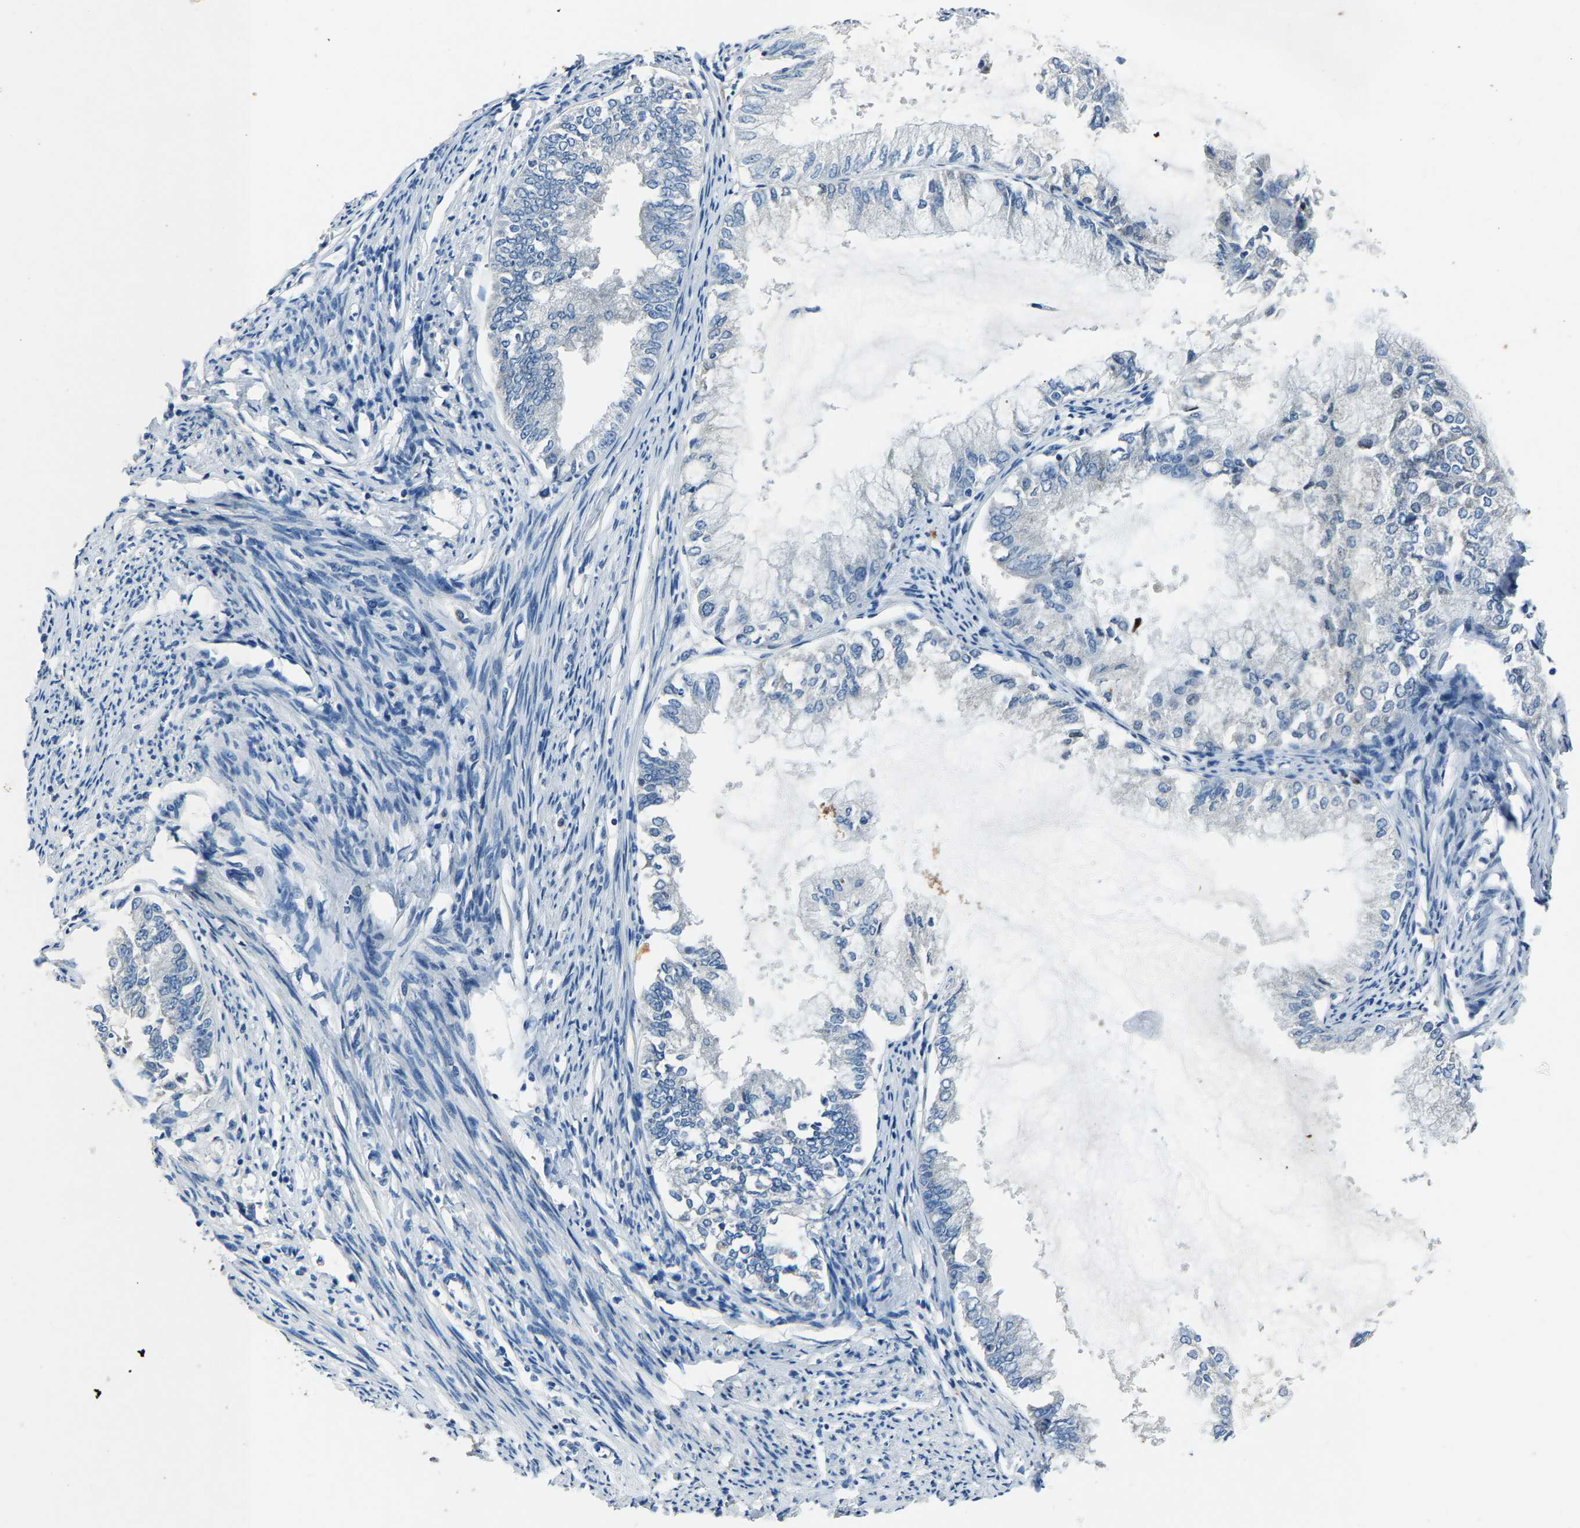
{"staining": {"intensity": "negative", "quantity": "none", "location": "none"}, "tissue": "endometrial cancer", "cell_type": "Tumor cells", "image_type": "cancer", "snomed": [{"axis": "morphology", "description": "Adenocarcinoma, NOS"}, {"axis": "topography", "description": "Endometrium"}], "caption": "Tumor cells show no significant protein staining in endometrial cancer.", "gene": "ADAM2", "patient": {"sex": "female", "age": 86}}